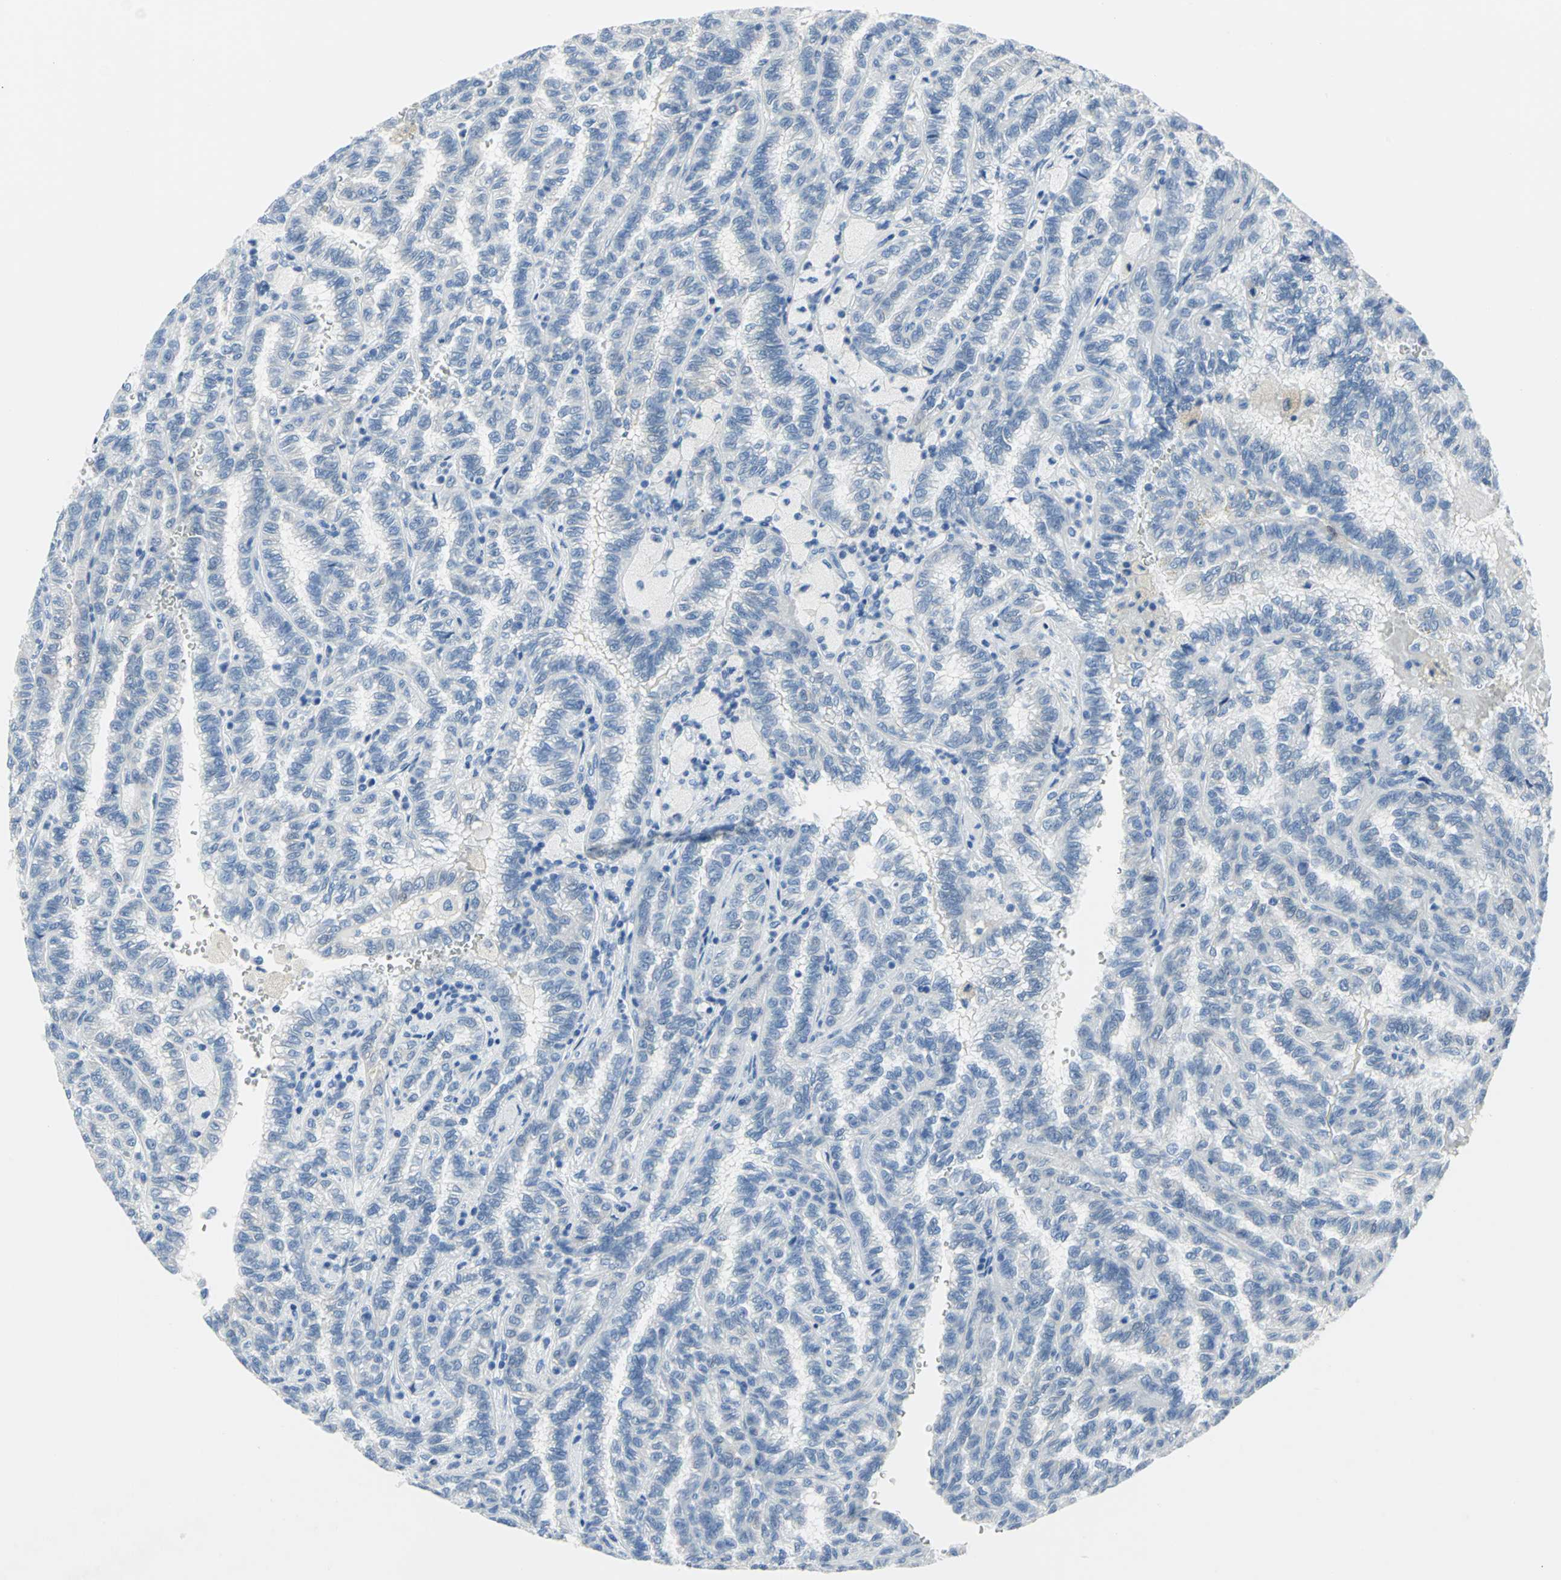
{"staining": {"intensity": "negative", "quantity": "none", "location": "none"}, "tissue": "renal cancer", "cell_type": "Tumor cells", "image_type": "cancer", "snomed": [{"axis": "morphology", "description": "Inflammation, NOS"}, {"axis": "morphology", "description": "Adenocarcinoma, NOS"}, {"axis": "topography", "description": "Kidney"}], "caption": "Micrograph shows no protein expression in tumor cells of renal adenocarcinoma tissue.", "gene": "SFN", "patient": {"sex": "male", "age": 68}}